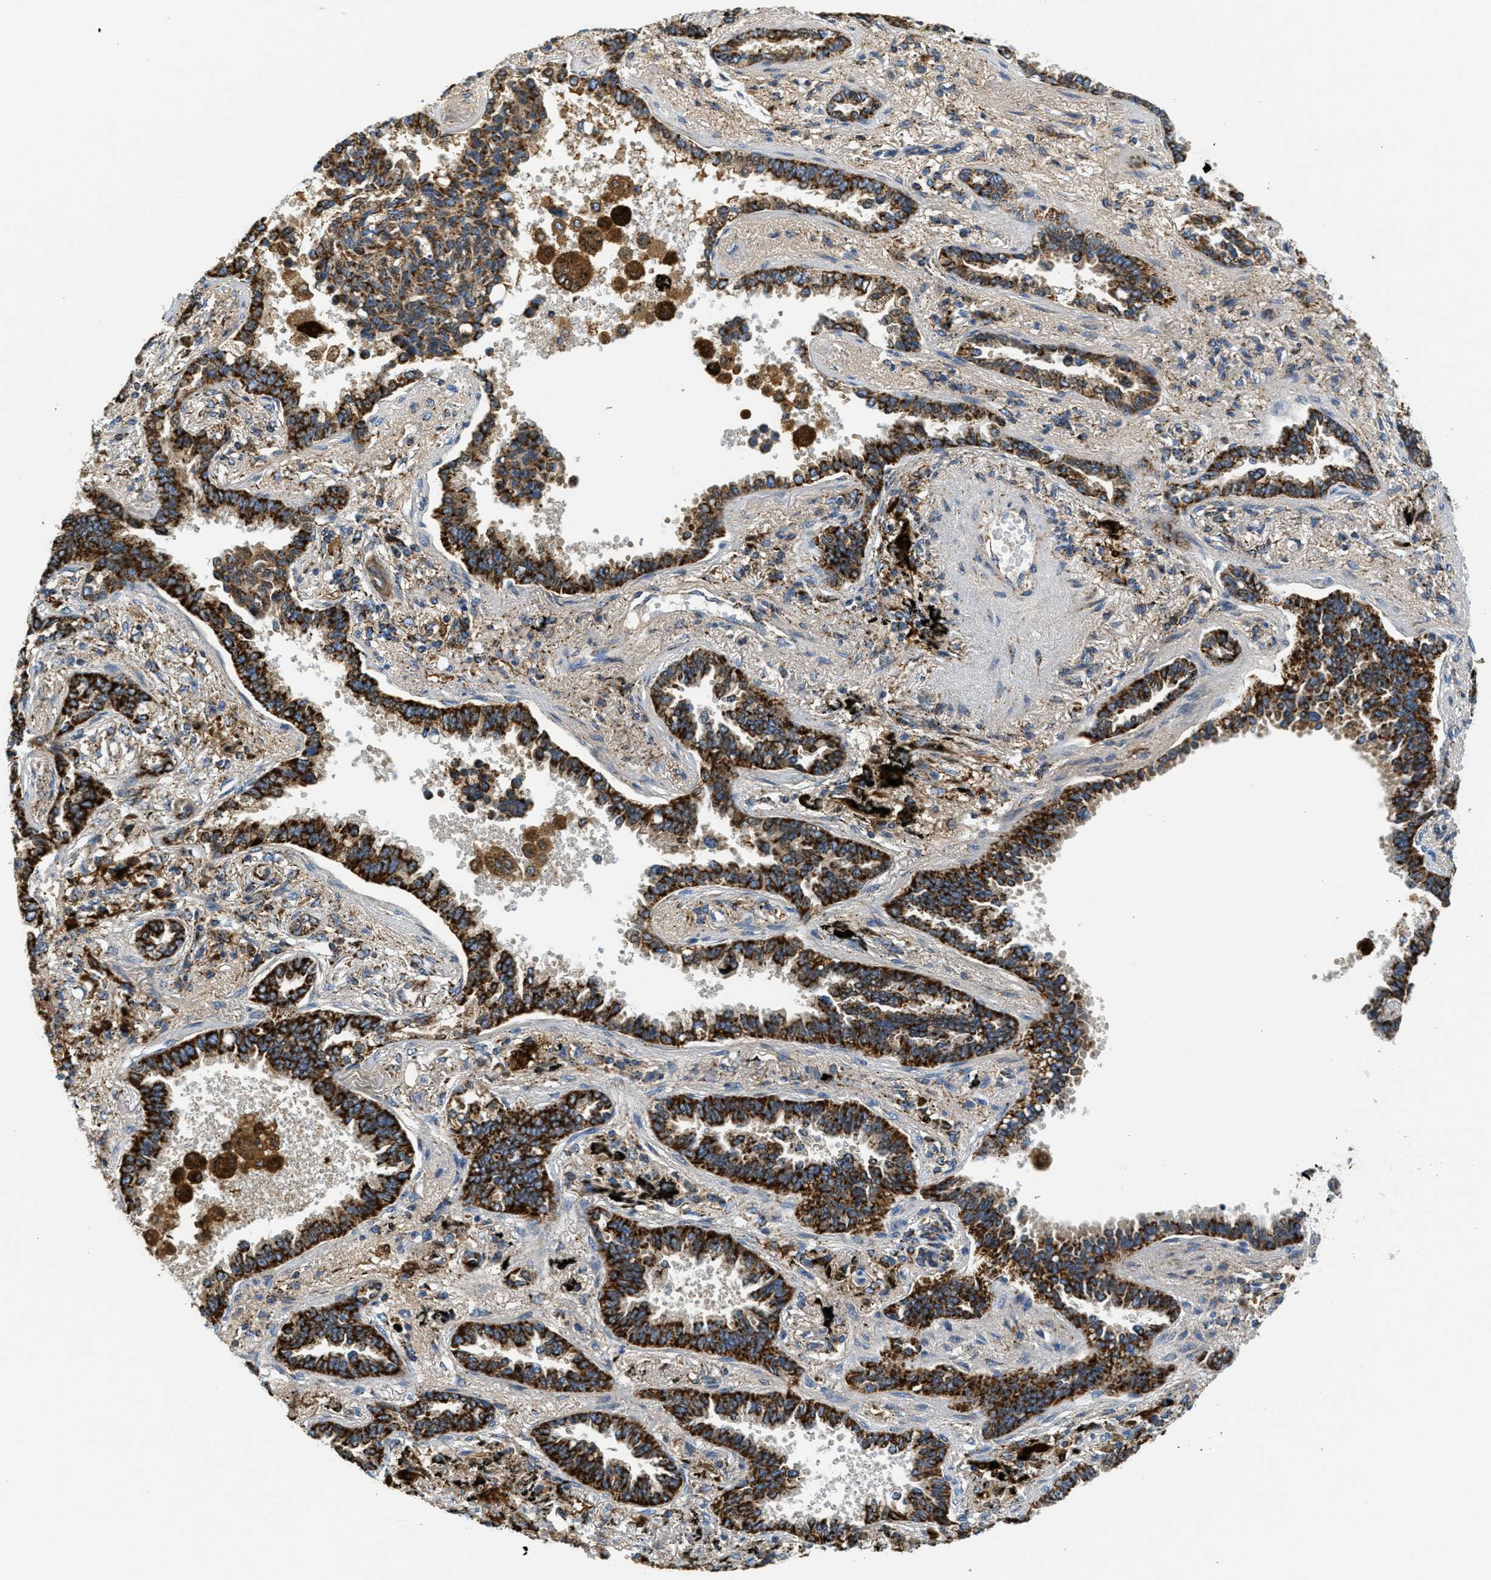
{"staining": {"intensity": "strong", "quantity": ">75%", "location": "cytoplasmic/membranous"}, "tissue": "lung cancer", "cell_type": "Tumor cells", "image_type": "cancer", "snomed": [{"axis": "morphology", "description": "Normal tissue, NOS"}, {"axis": "morphology", "description": "Adenocarcinoma, NOS"}, {"axis": "topography", "description": "Lung"}], "caption": "Immunohistochemistry (DAB) staining of lung cancer (adenocarcinoma) shows strong cytoplasmic/membranous protein staining in about >75% of tumor cells. The protein of interest is shown in brown color, while the nuclei are stained blue.", "gene": "HLCS", "patient": {"sex": "male", "age": 59}}